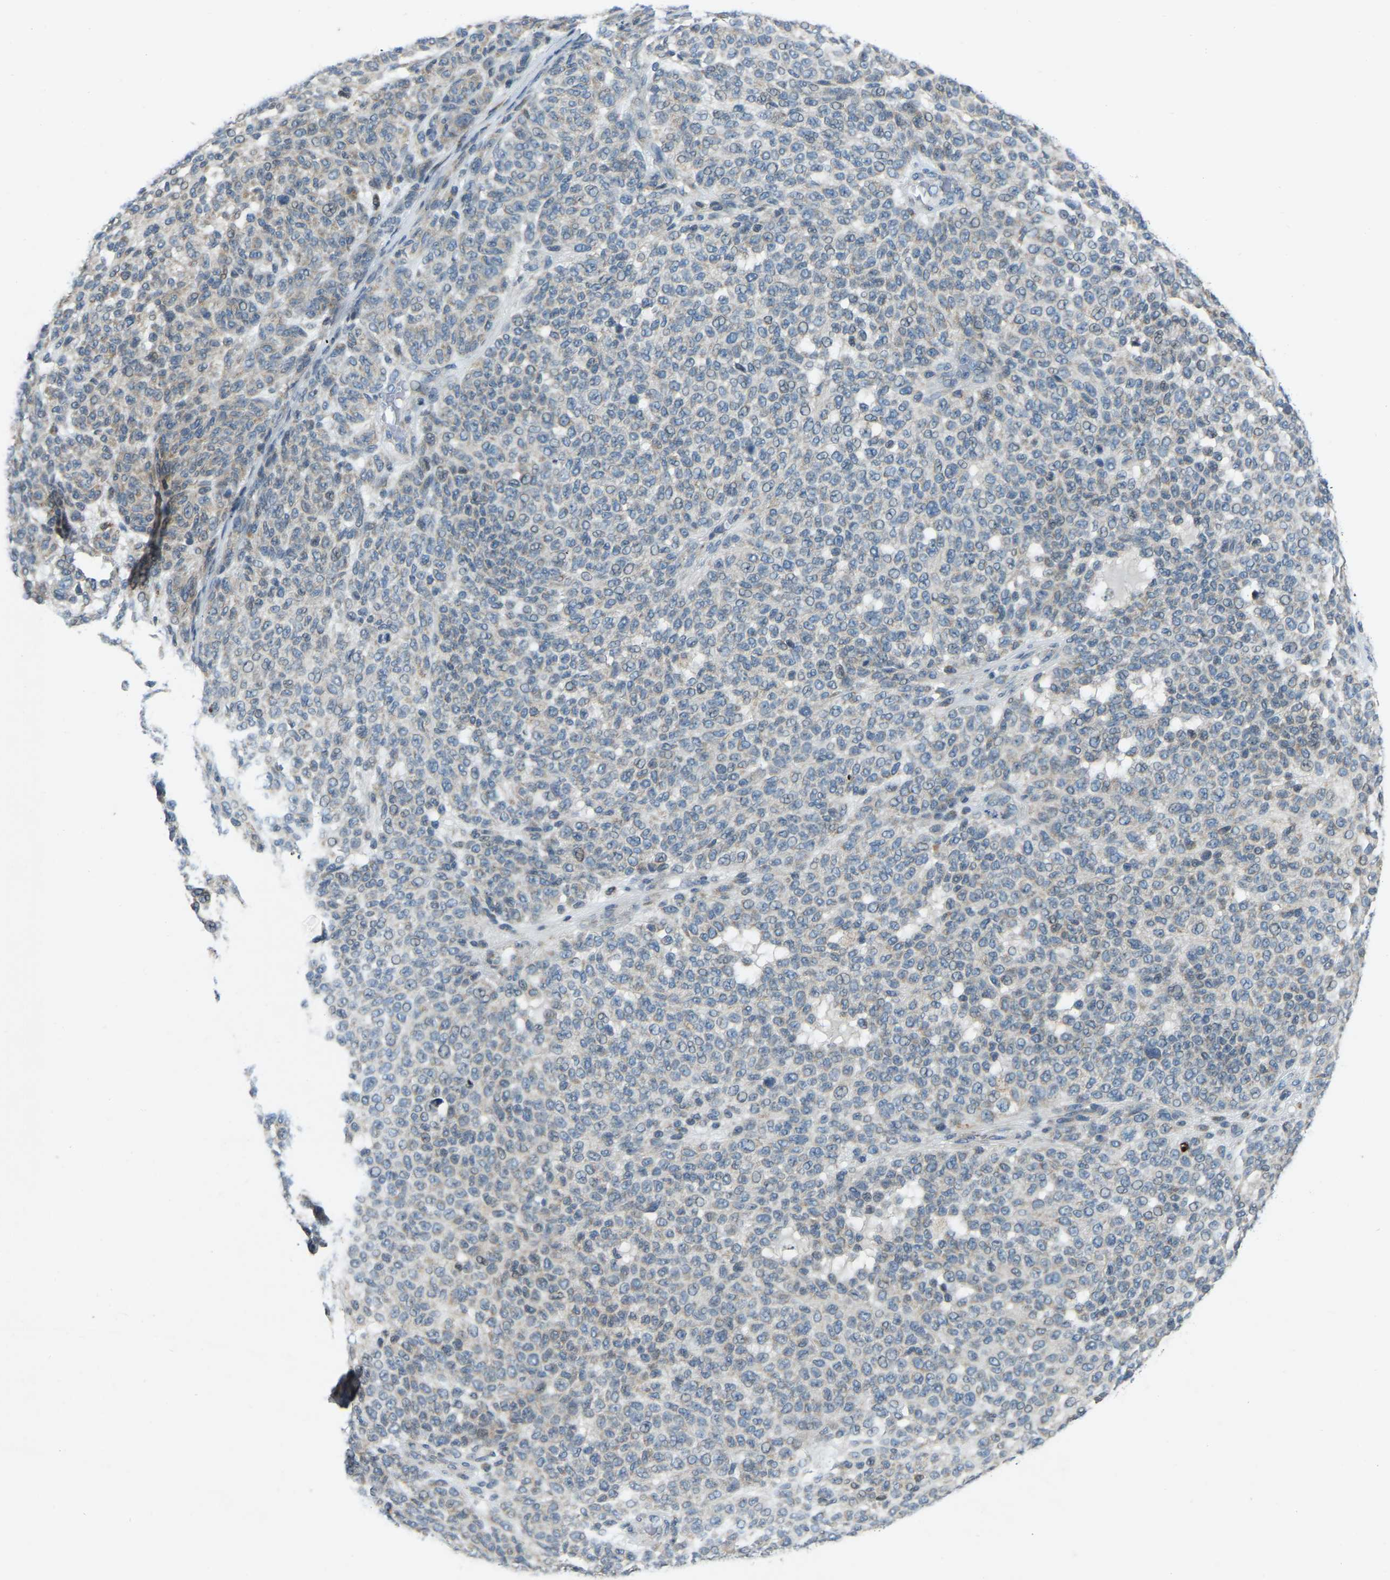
{"staining": {"intensity": "weak", "quantity": "25%-75%", "location": "cytoplasmic/membranous"}, "tissue": "melanoma", "cell_type": "Tumor cells", "image_type": "cancer", "snomed": [{"axis": "morphology", "description": "Malignant melanoma, NOS"}, {"axis": "topography", "description": "Skin"}], "caption": "Human melanoma stained with a brown dye shows weak cytoplasmic/membranous positive positivity in approximately 25%-75% of tumor cells.", "gene": "PARL", "patient": {"sex": "male", "age": 59}}